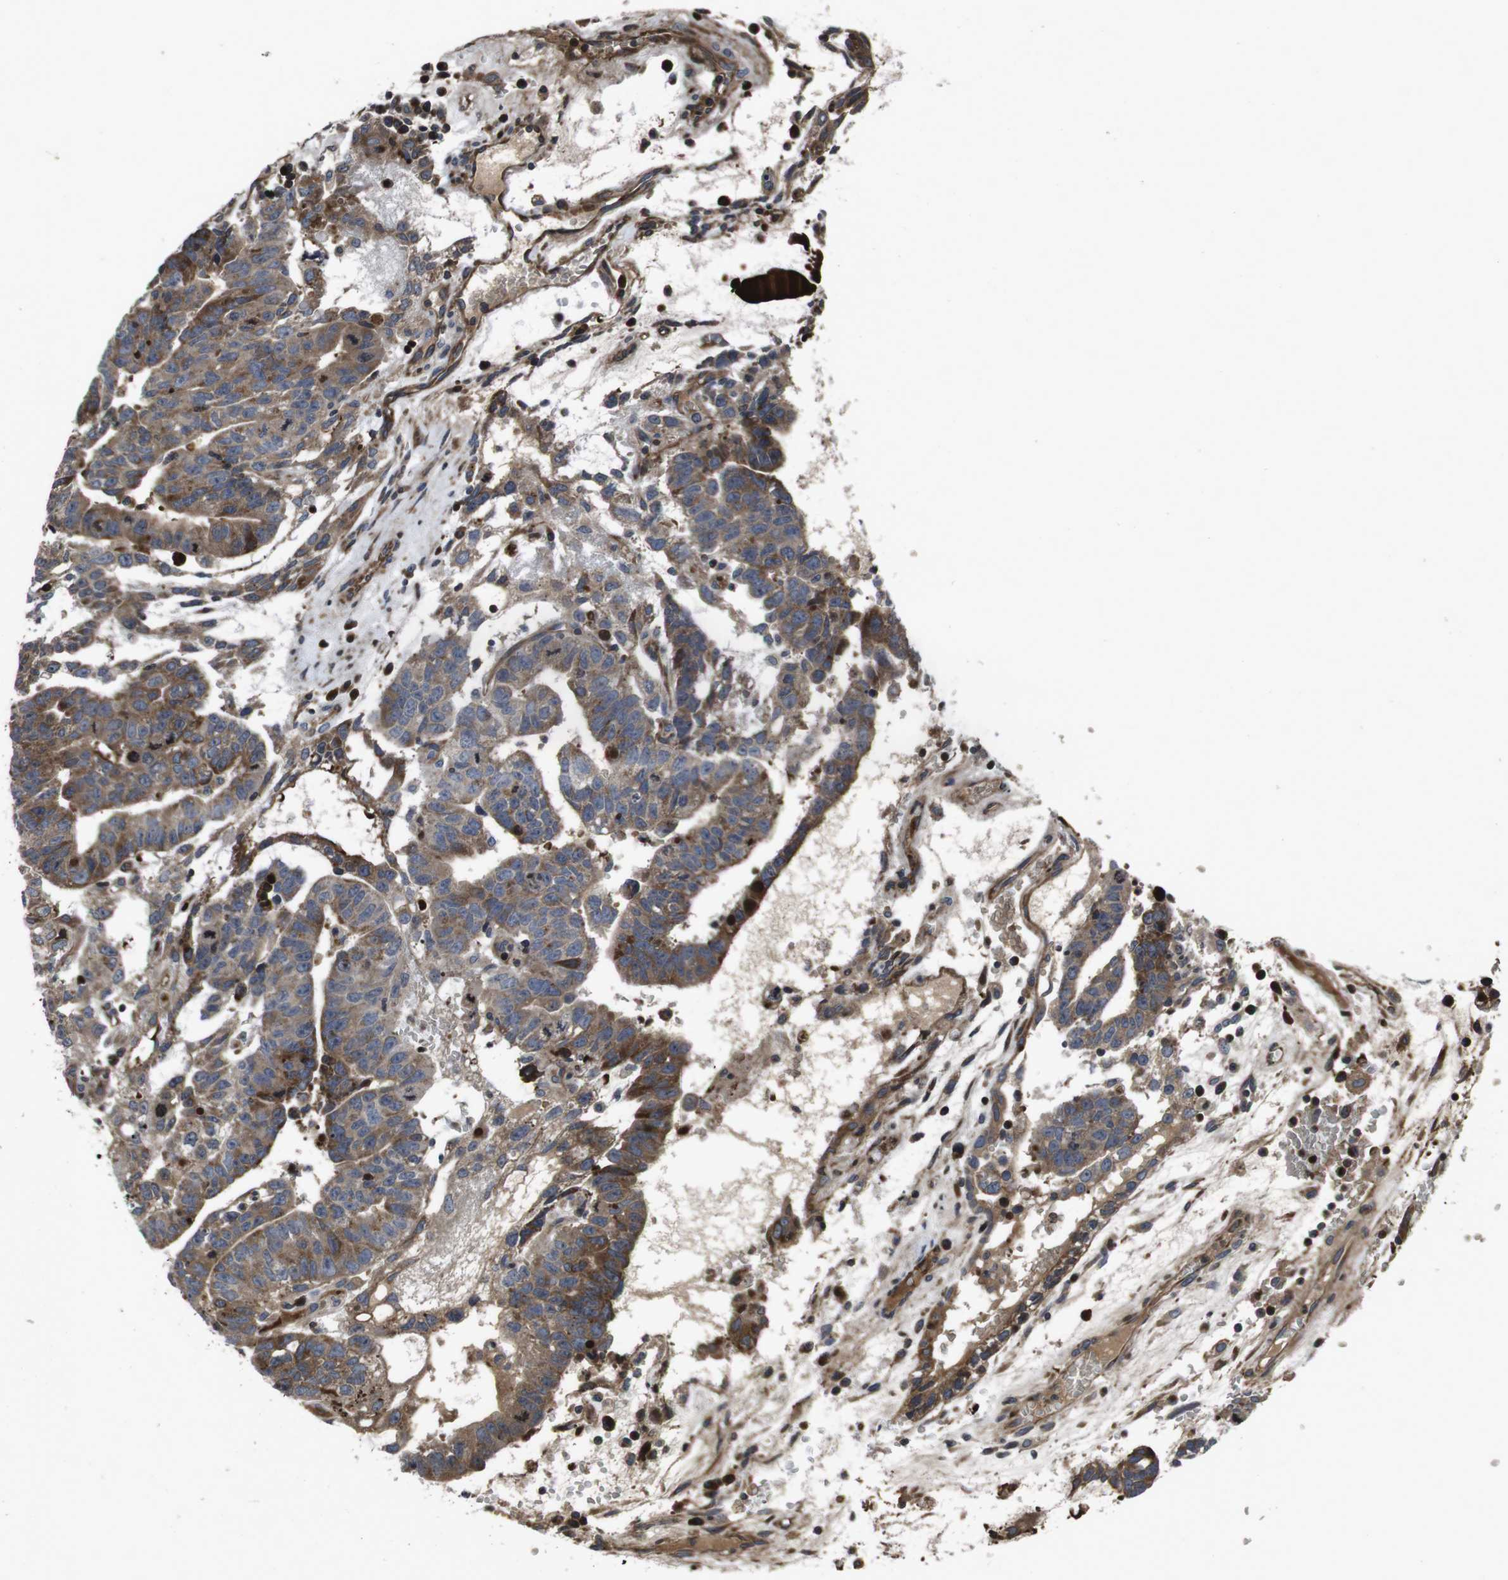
{"staining": {"intensity": "moderate", "quantity": ">75%", "location": "cytoplasmic/membranous"}, "tissue": "testis cancer", "cell_type": "Tumor cells", "image_type": "cancer", "snomed": [{"axis": "morphology", "description": "Seminoma, NOS"}, {"axis": "morphology", "description": "Carcinoma, Embryonal, NOS"}, {"axis": "topography", "description": "Testis"}], "caption": "Immunohistochemistry photomicrograph of human testis cancer stained for a protein (brown), which shows medium levels of moderate cytoplasmic/membranous positivity in about >75% of tumor cells.", "gene": "SMYD3", "patient": {"sex": "male", "age": 52}}